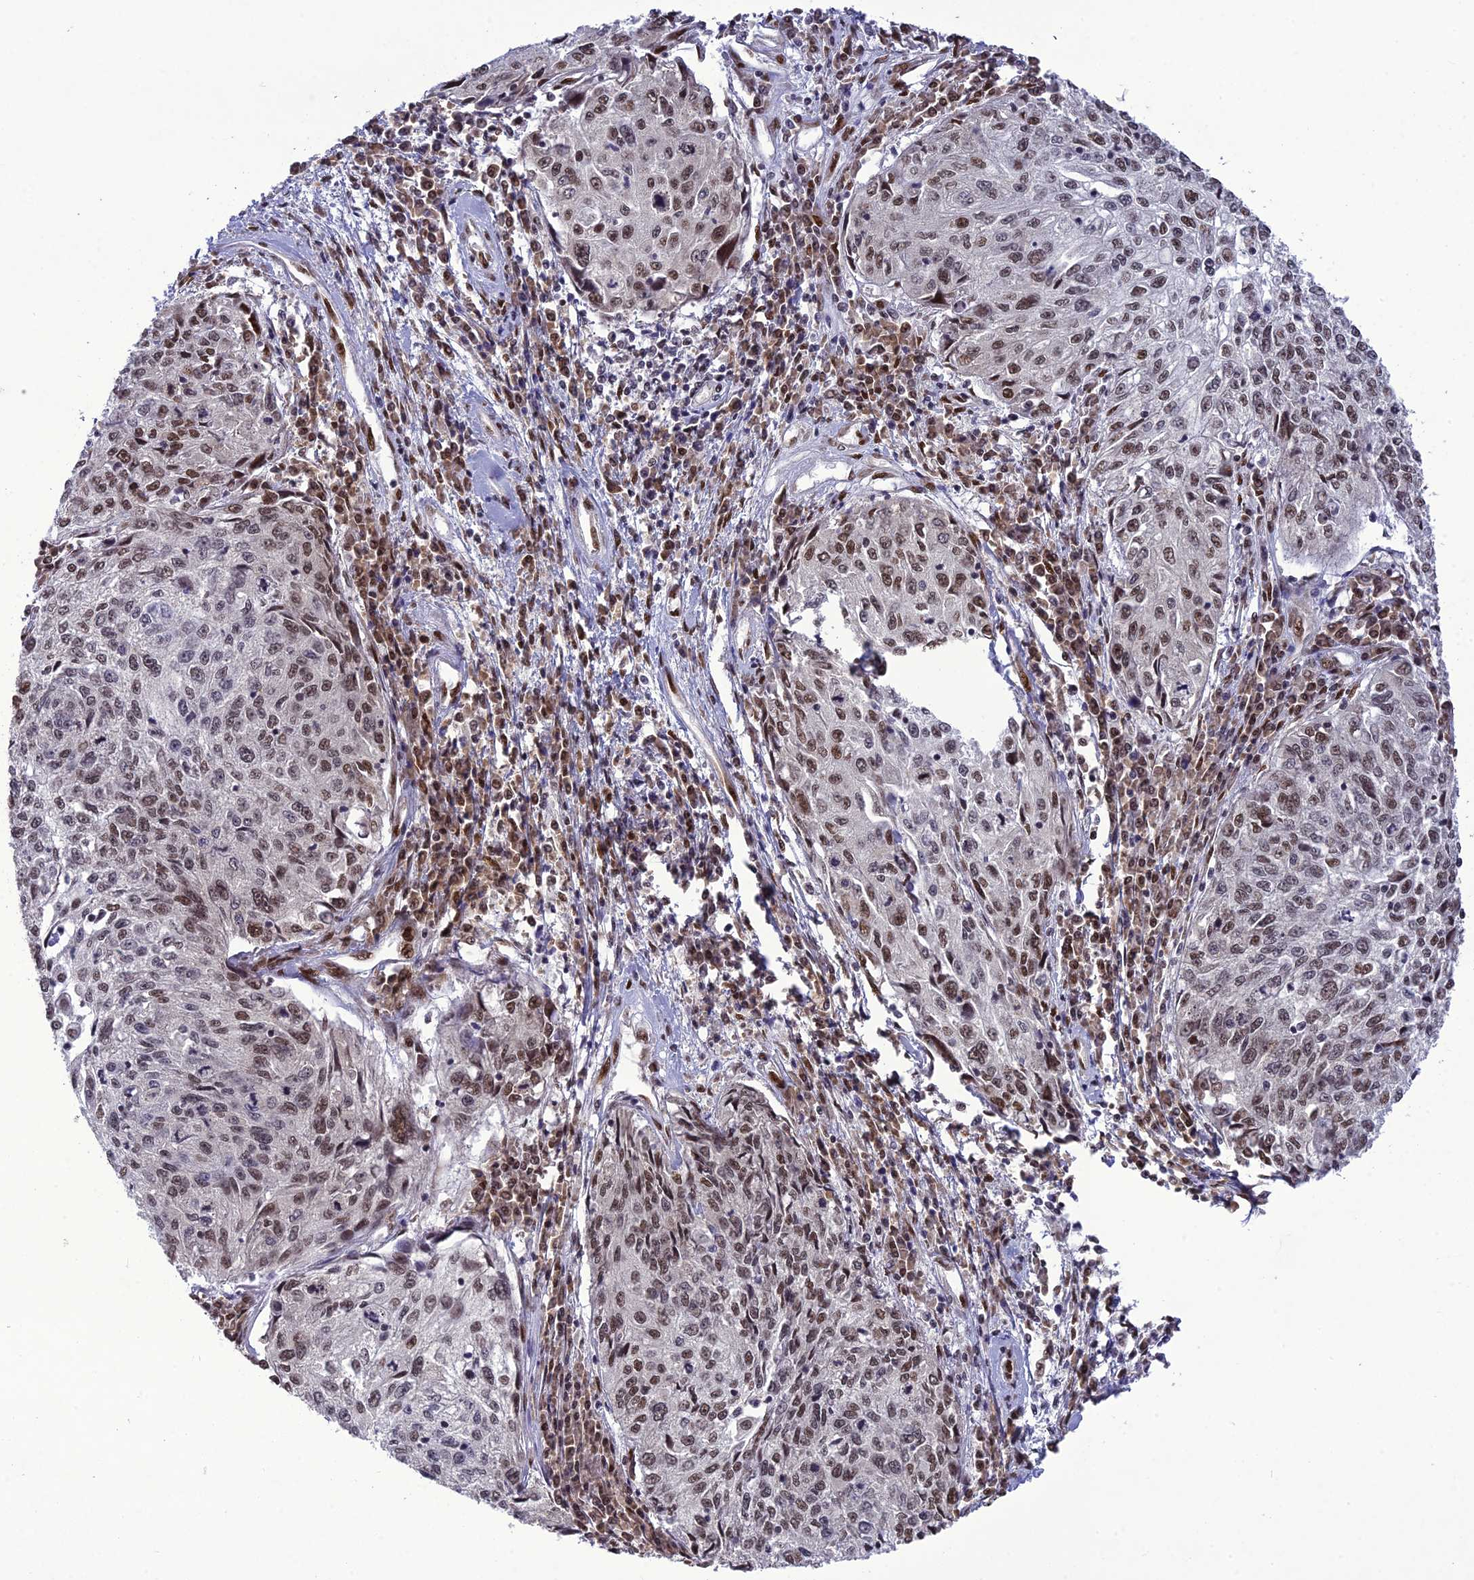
{"staining": {"intensity": "moderate", "quantity": "25%-75%", "location": "nuclear"}, "tissue": "cervical cancer", "cell_type": "Tumor cells", "image_type": "cancer", "snomed": [{"axis": "morphology", "description": "Squamous cell carcinoma, NOS"}, {"axis": "topography", "description": "Cervix"}], "caption": "Human cervical squamous cell carcinoma stained with a protein marker exhibits moderate staining in tumor cells.", "gene": "DDX1", "patient": {"sex": "female", "age": 57}}